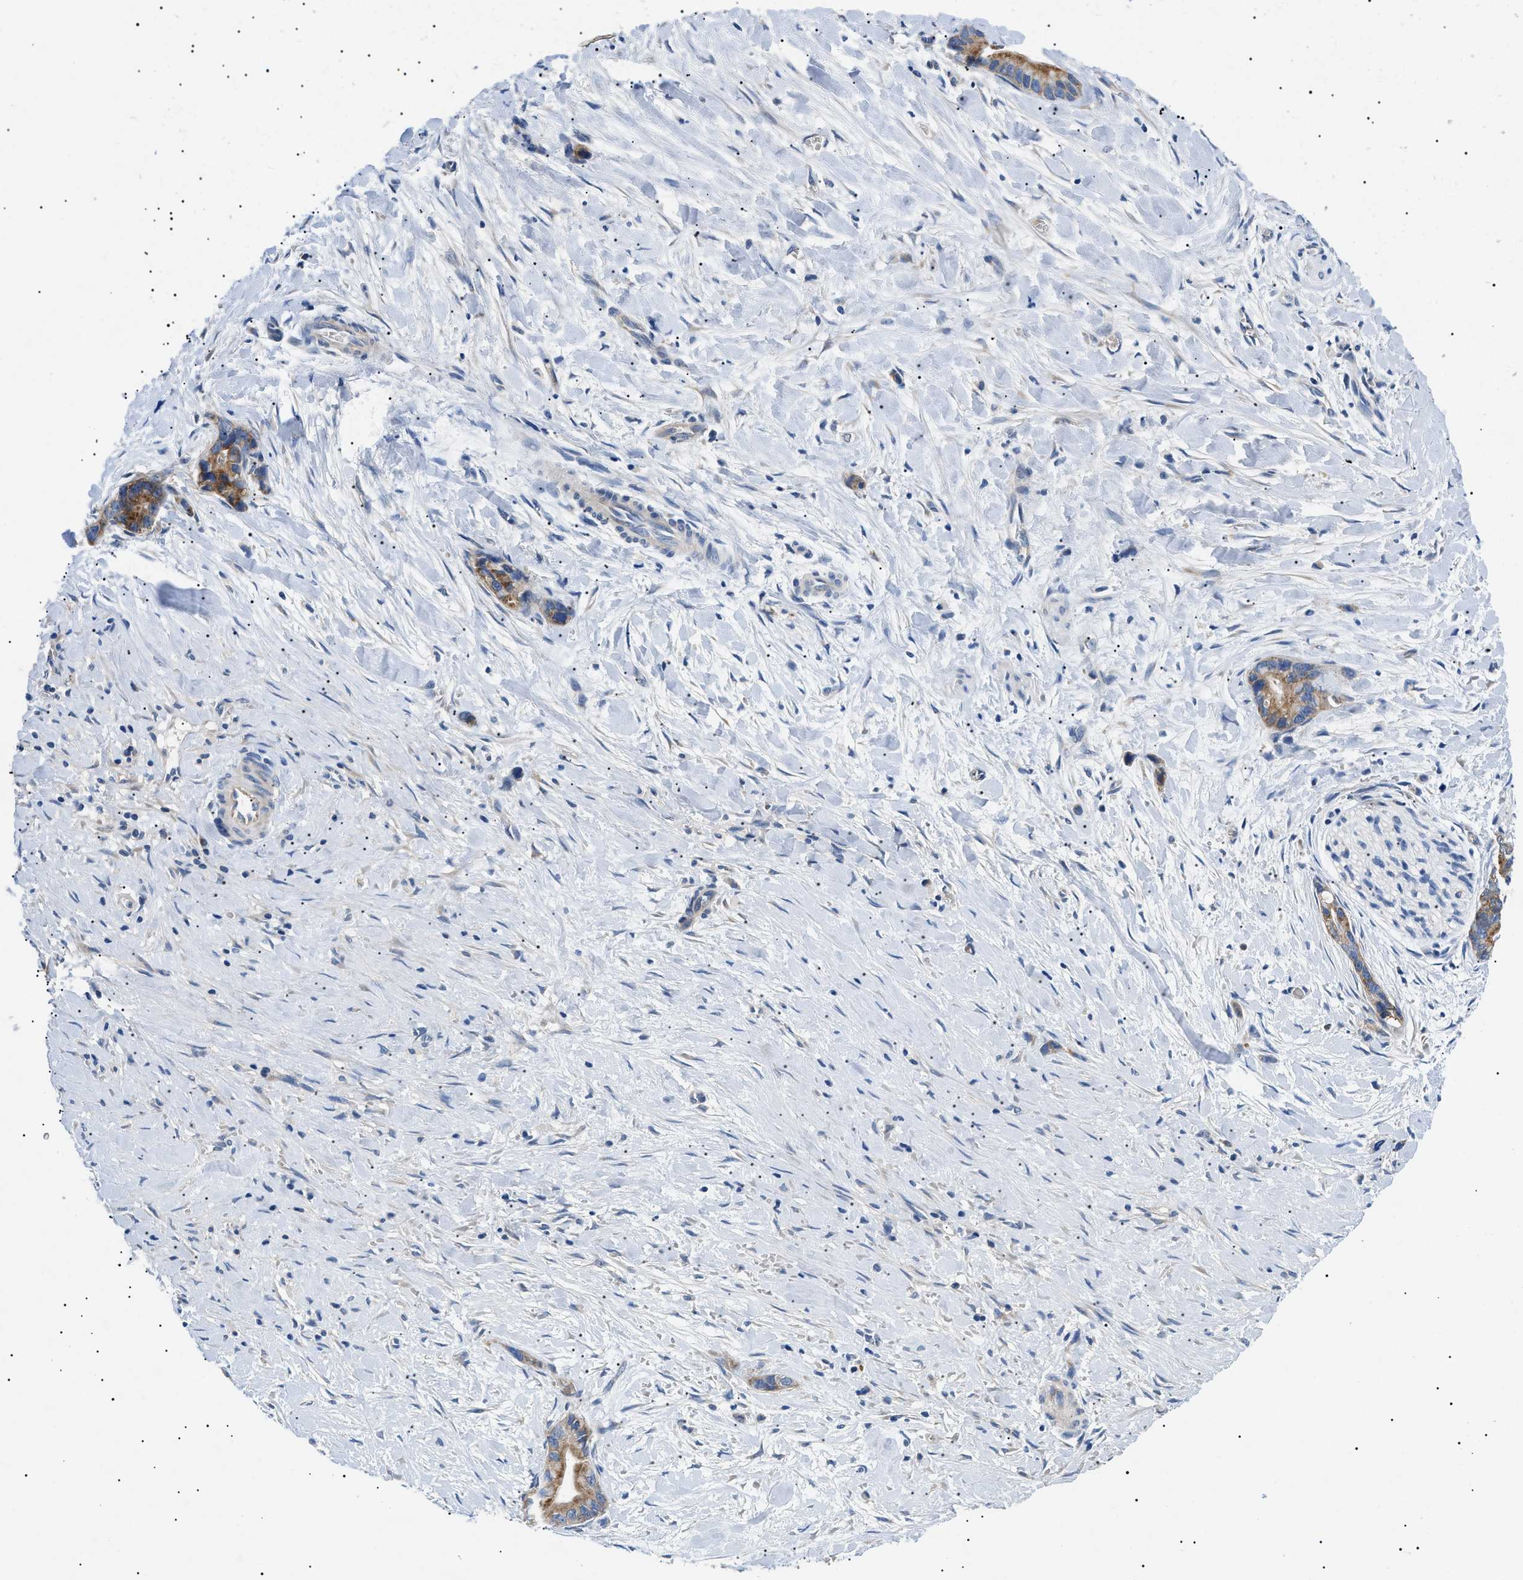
{"staining": {"intensity": "moderate", "quantity": ">75%", "location": "cytoplasmic/membranous"}, "tissue": "liver cancer", "cell_type": "Tumor cells", "image_type": "cancer", "snomed": [{"axis": "morphology", "description": "Cholangiocarcinoma"}, {"axis": "topography", "description": "Liver"}], "caption": "A high-resolution image shows IHC staining of liver cancer, which displays moderate cytoplasmic/membranous positivity in approximately >75% of tumor cells.", "gene": "TOMM6", "patient": {"sex": "female", "age": 55}}